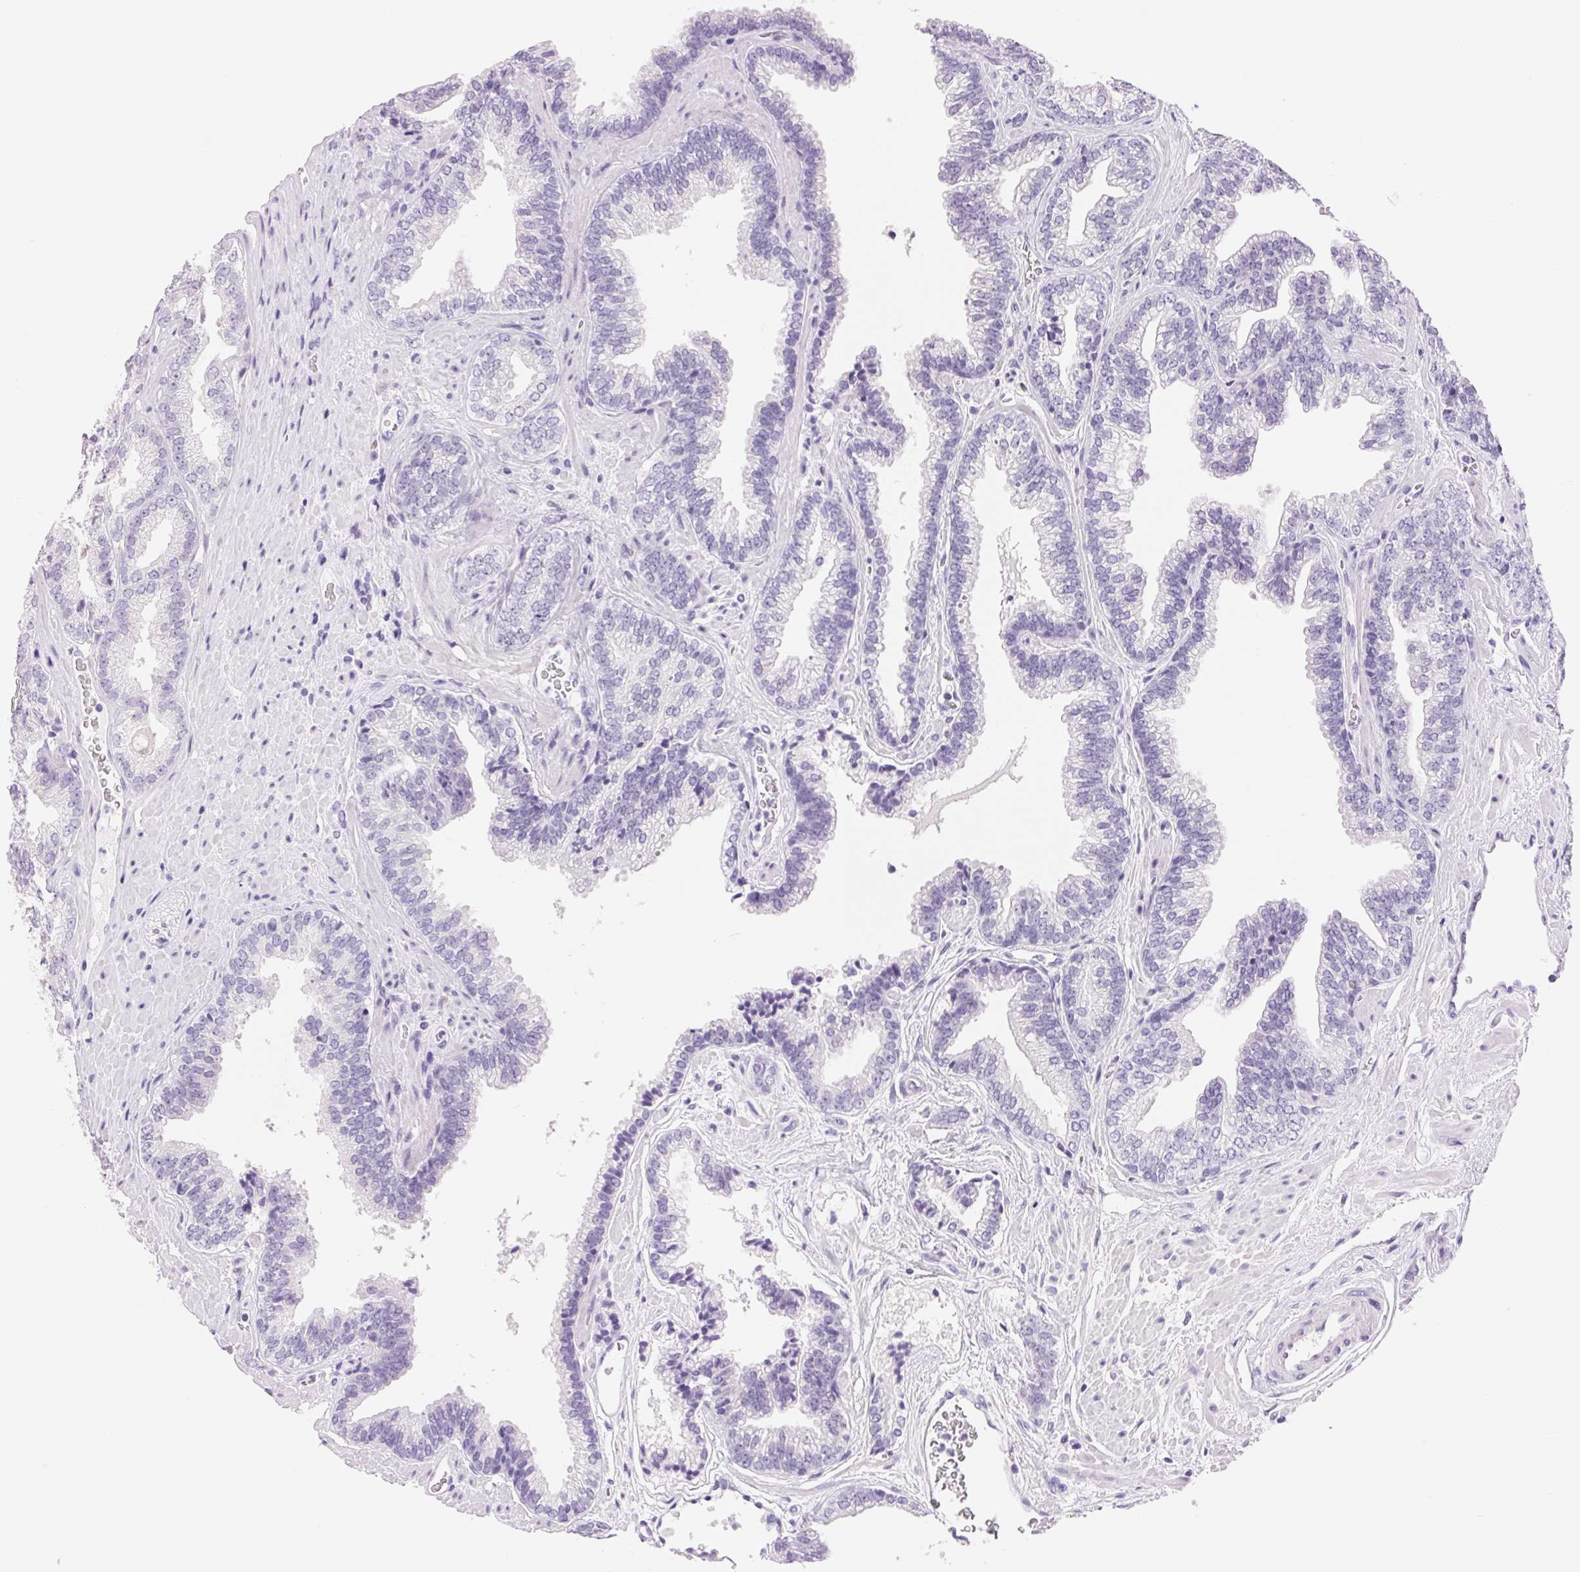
{"staining": {"intensity": "negative", "quantity": "none", "location": "none"}, "tissue": "prostate cancer", "cell_type": "Tumor cells", "image_type": "cancer", "snomed": [{"axis": "morphology", "description": "Adenocarcinoma, High grade"}, {"axis": "topography", "description": "Prostate"}], "caption": "An immunohistochemistry micrograph of prostate cancer is shown. There is no staining in tumor cells of prostate cancer.", "gene": "ASGR2", "patient": {"sex": "male", "age": 68}}